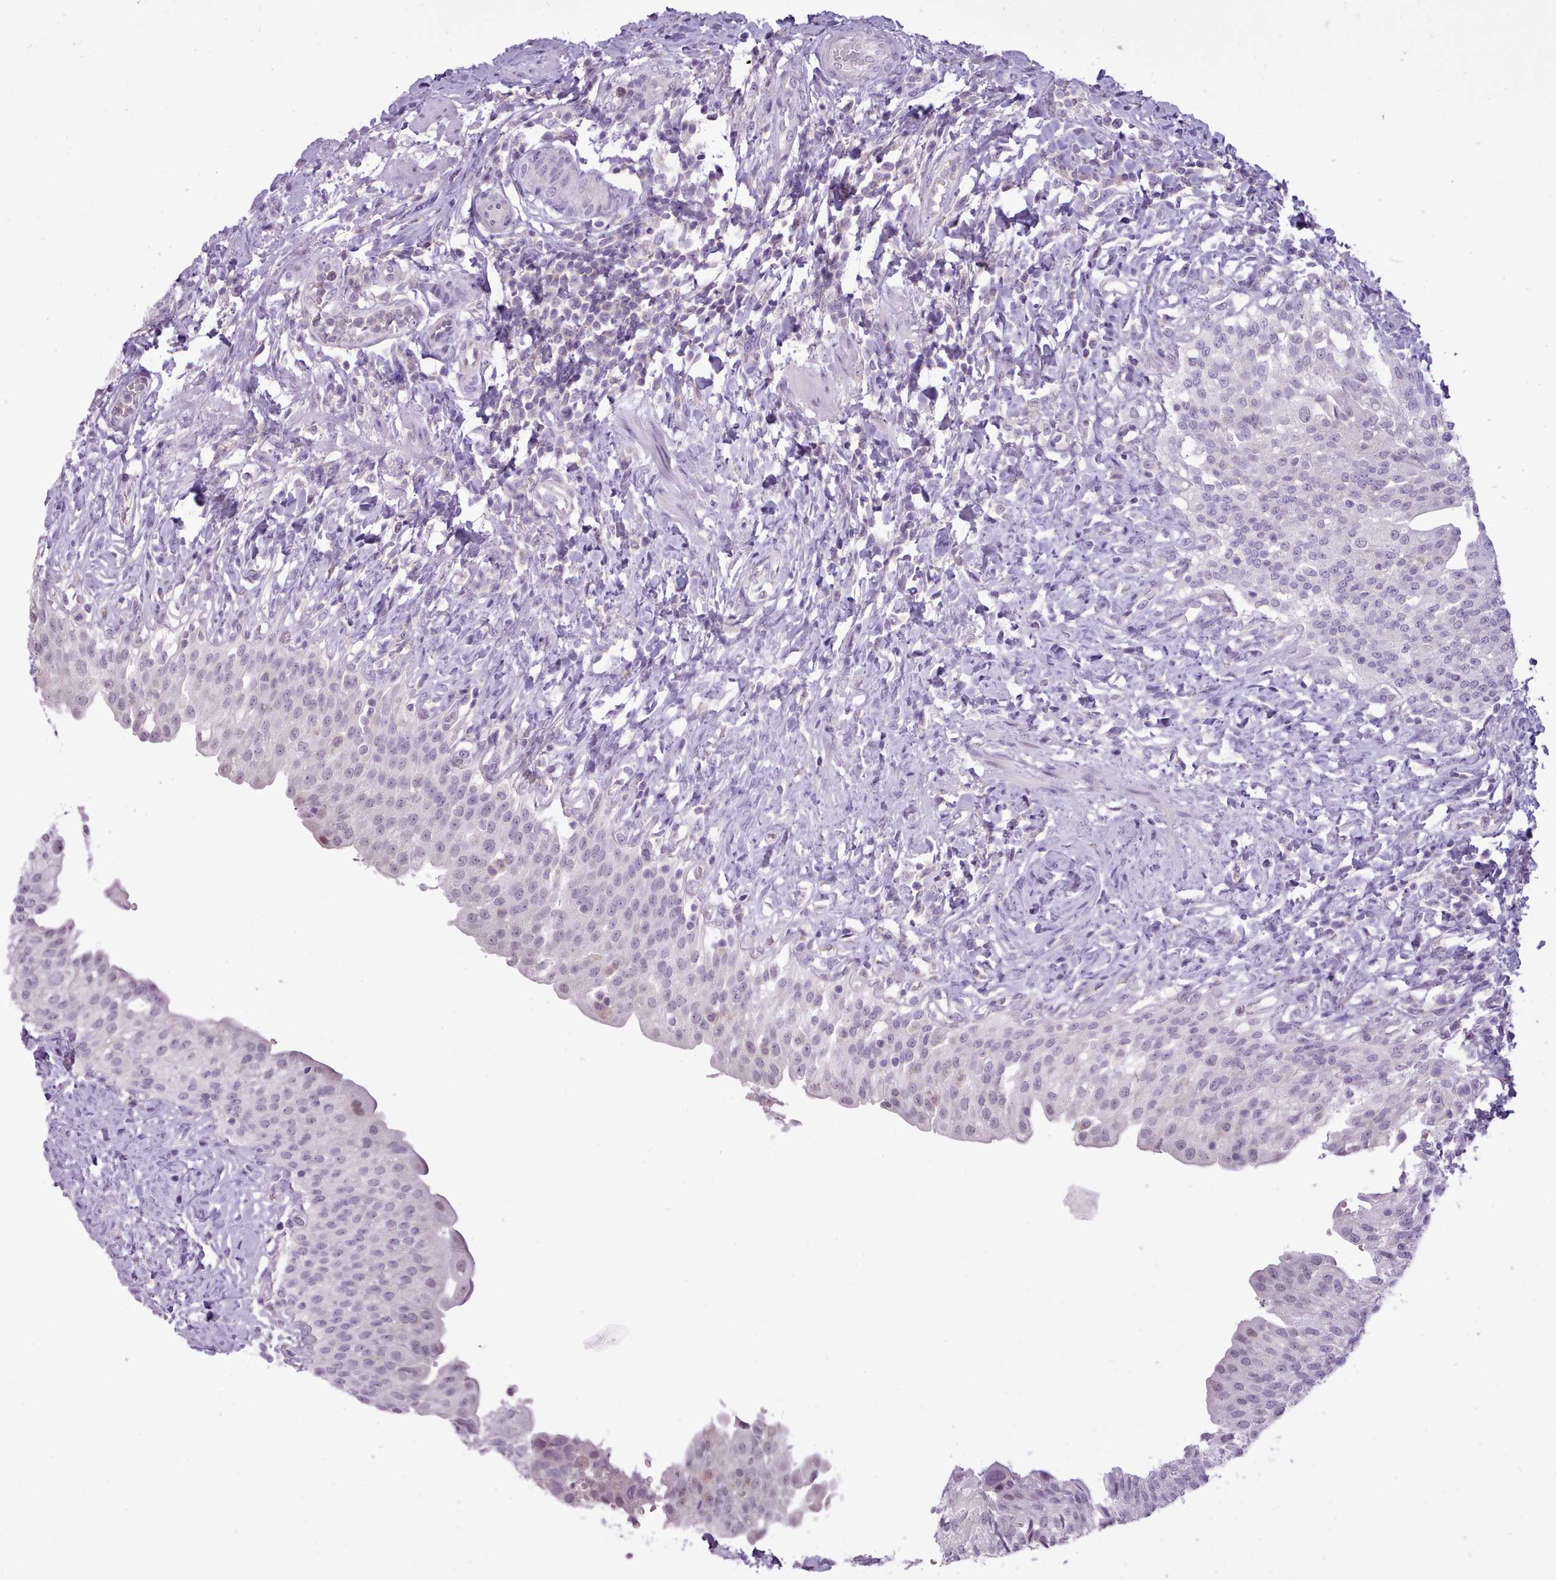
{"staining": {"intensity": "weak", "quantity": "<25%", "location": "nuclear"}, "tissue": "urinary bladder", "cell_type": "Urothelial cells", "image_type": "normal", "snomed": [{"axis": "morphology", "description": "Normal tissue, NOS"}, {"axis": "morphology", "description": "Inflammation, NOS"}, {"axis": "topography", "description": "Urinary bladder"}], "caption": "This histopathology image is of benign urinary bladder stained with IHC to label a protein in brown with the nuclei are counter-stained blue. There is no staining in urothelial cells.", "gene": "BDKRB2", "patient": {"sex": "male", "age": 64}}